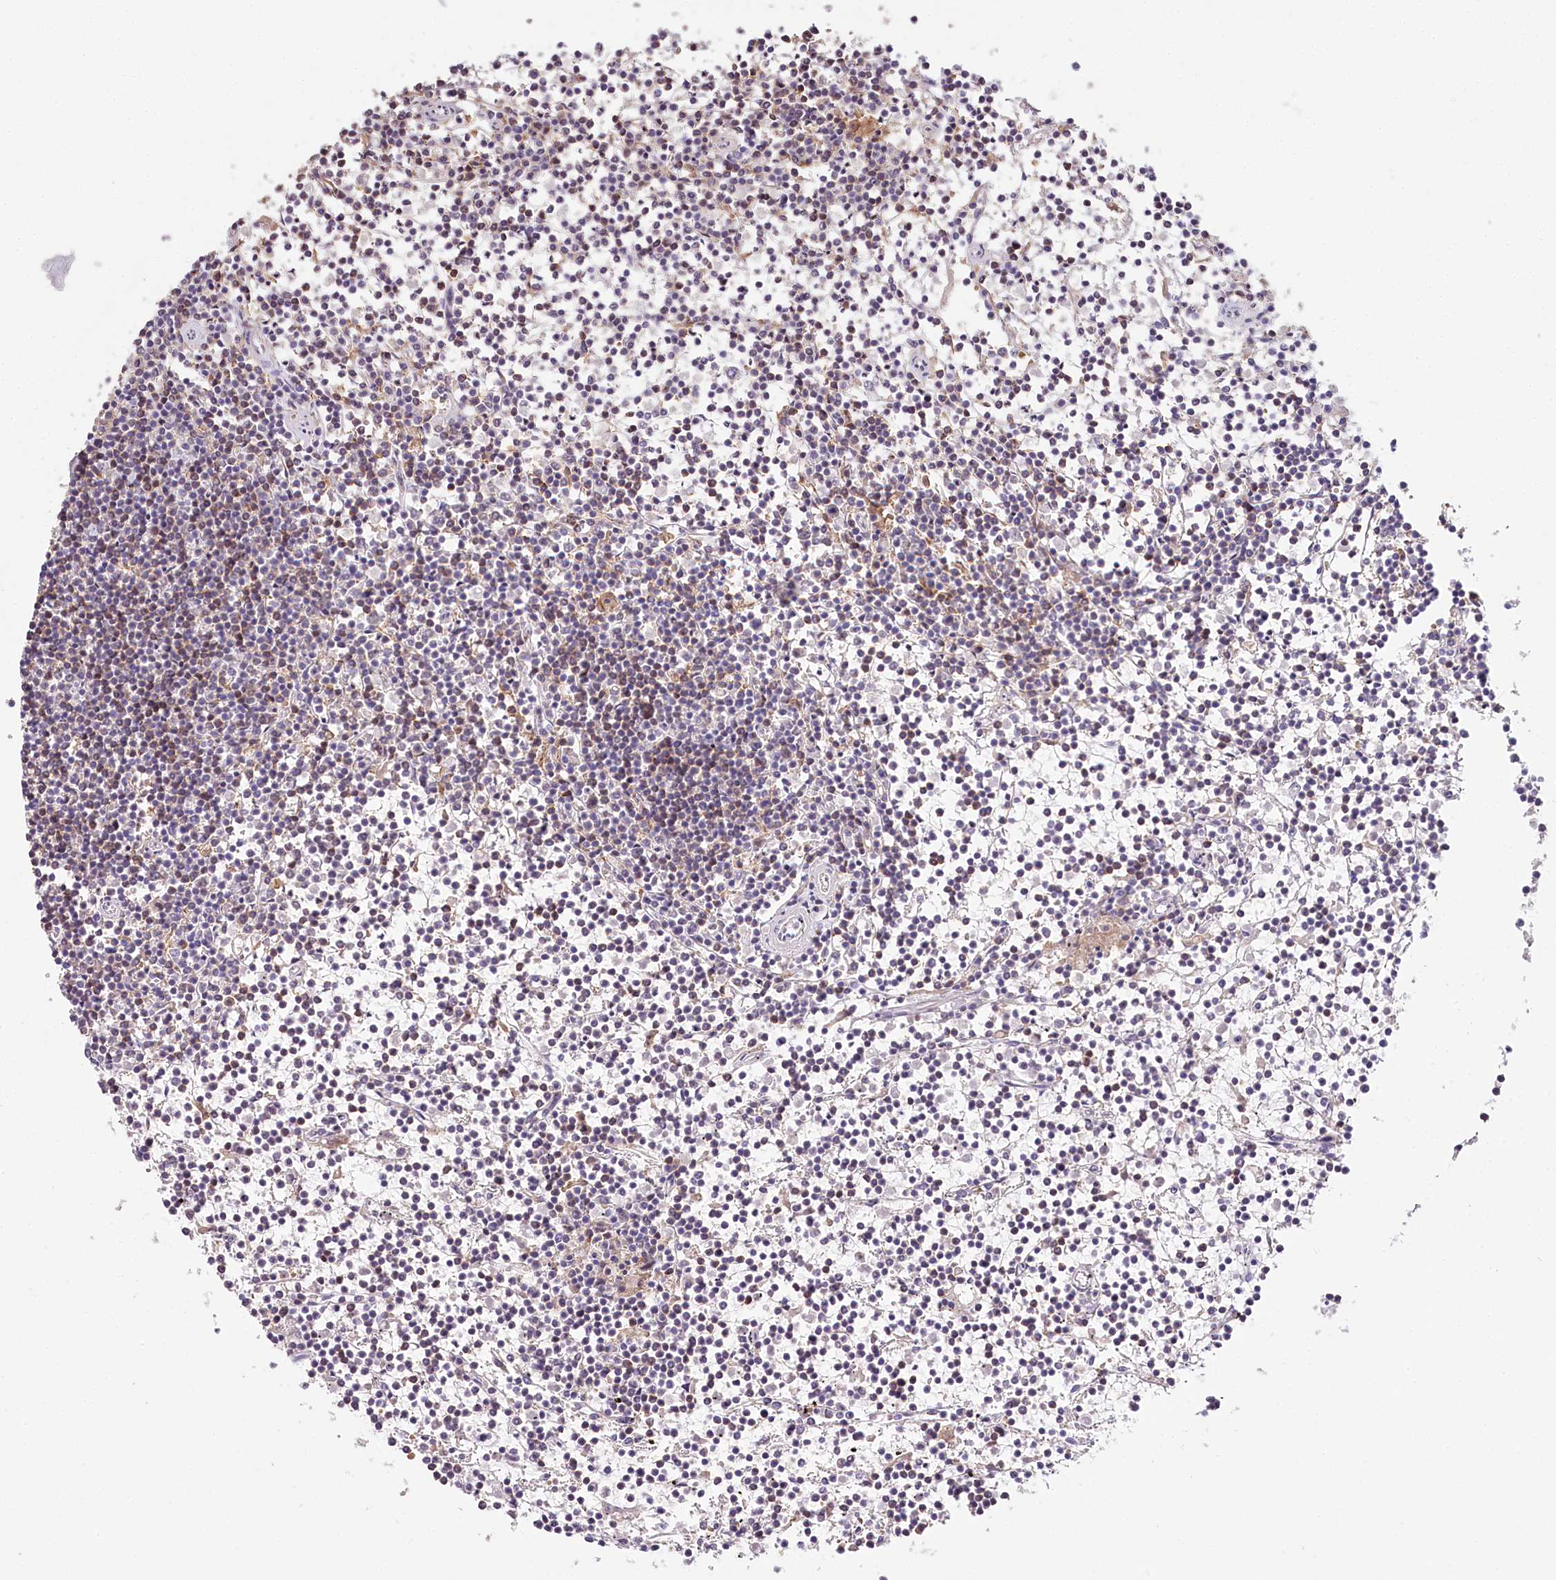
{"staining": {"intensity": "weak", "quantity": "<25%", "location": "cytoplasmic/membranous"}, "tissue": "lymphoma", "cell_type": "Tumor cells", "image_type": "cancer", "snomed": [{"axis": "morphology", "description": "Malignant lymphoma, non-Hodgkin's type, Low grade"}, {"axis": "topography", "description": "Spleen"}], "caption": "Protein analysis of low-grade malignant lymphoma, non-Hodgkin's type reveals no significant positivity in tumor cells.", "gene": "DAPK1", "patient": {"sex": "female", "age": 19}}